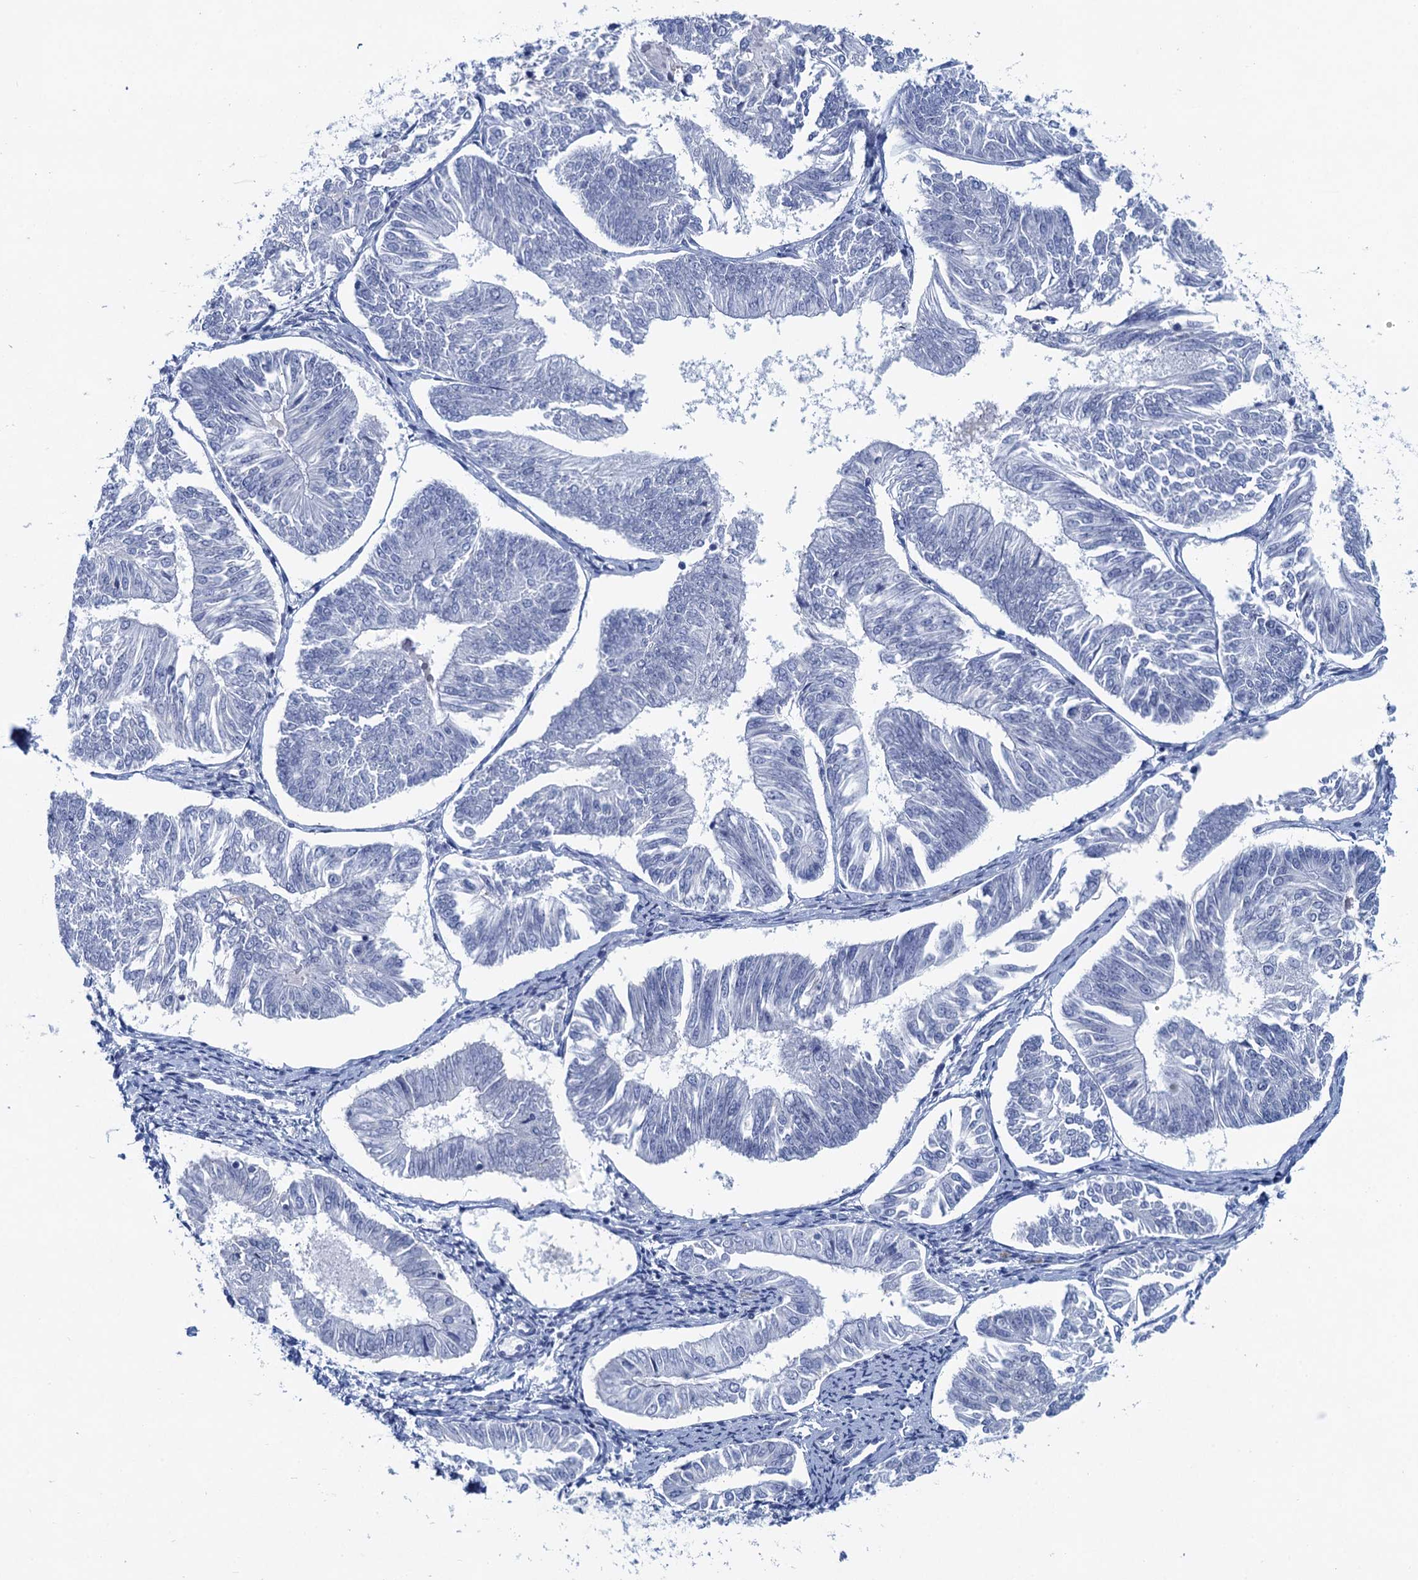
{"staining": {"intensity": "negative", "quantity": "none", "location": "none"}, "tissue": "endometrial cancer", "cell_type": "Tumor cells", "image_type": "cancer", "snomed": [{"axis": "morphology", "description": "Adenocarcinoma, NOS"}, {"axis": "topography", "description": "Endometrium"}], "caption": "Protein analysis of adenocarcinoma (endometrial) reveals no significant staining in tumor cells.", "gene": "HAPSTR1", "patient": {"sex": "female", "age": 58}}